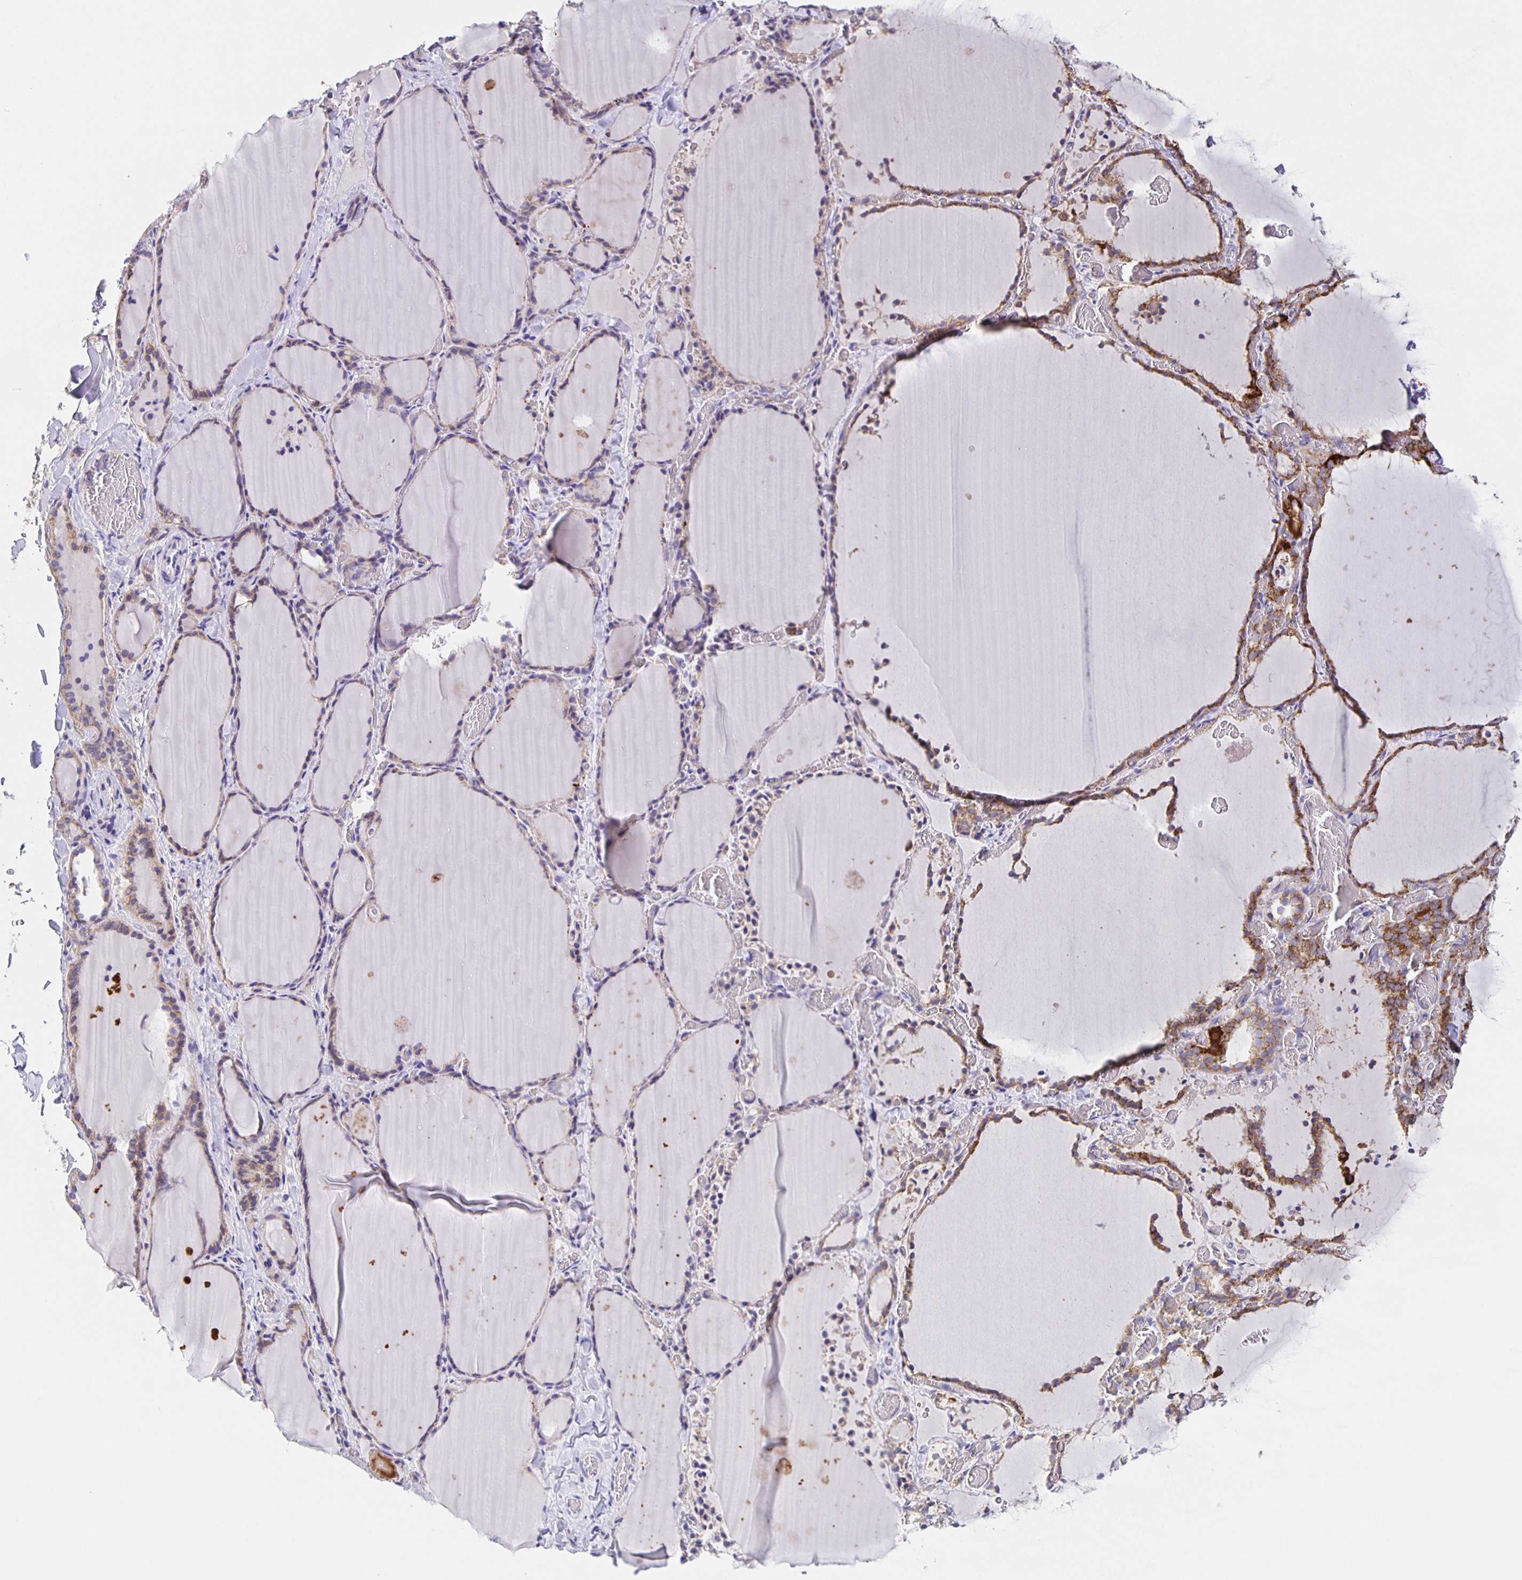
{"staining": {"intensity": "moderate", "quantity": "25%-75%", "location": "cytoplasmic/membranous"}, "tissue": "thyroid gland", "cell_type": "Glandular cells", "image_type": "normal", "snomed": [{"axis": "morphology", "description": "Normal tissue, NOS"}, {"axis": "topography", "description": "Thyroid gland"}], "caption": "This is a micrograph of immunohistochemistry (IHC) staining of benign thyroid gland, which shows moderate positivity in the cytoplasmic/membranous of glandular cells.", "gene": "JMJD4", "patient": {"sex": "female", "age": 22}}